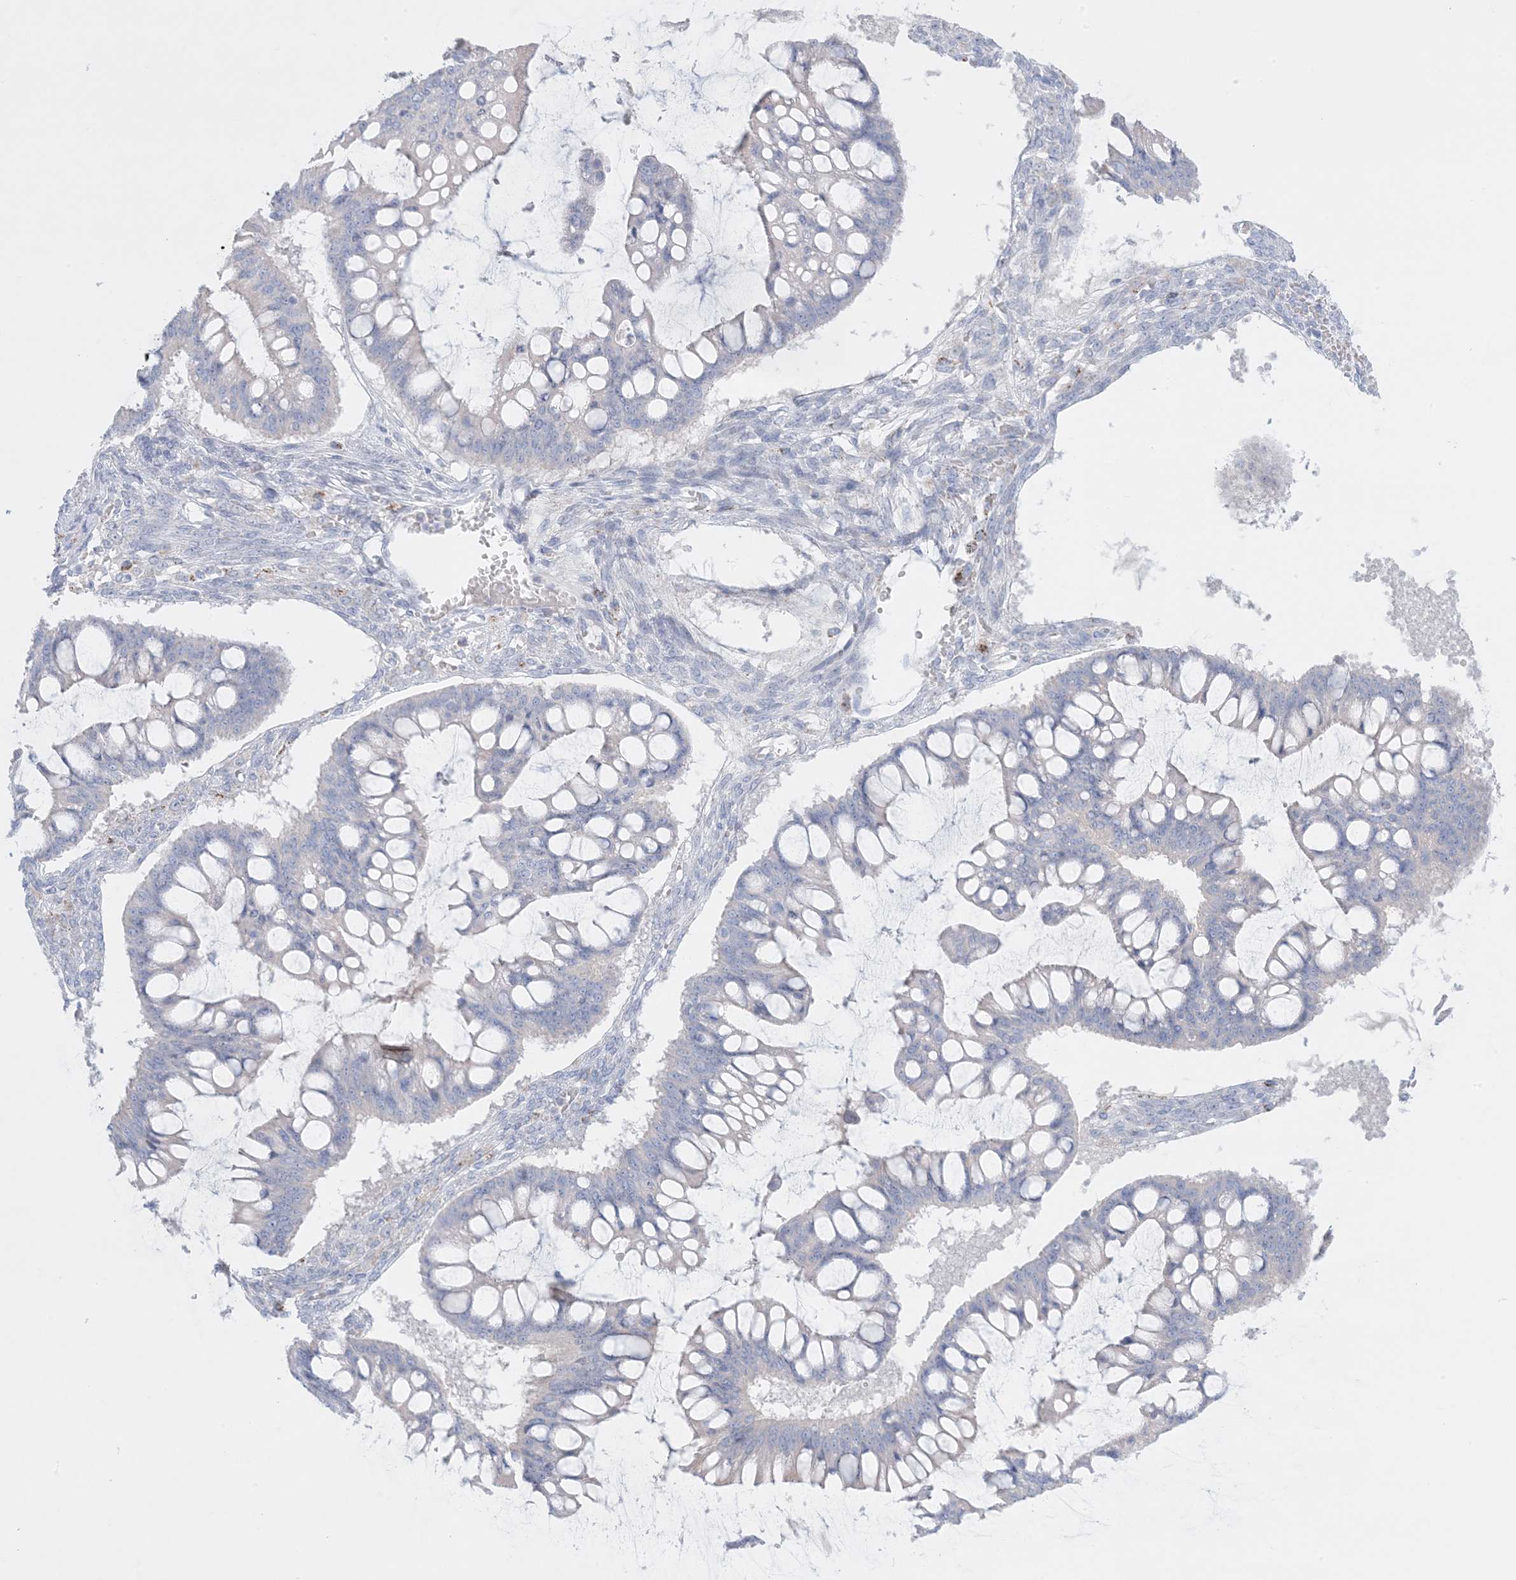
{"staining": {"intensity": "negative", "quantity": "none", "location": "none"}, "tissue": "ovarian cancer", "cell_type": "Tumor cells", "image_type": "cancer", "snomed": [{"axis": "morphology", "description": "Cystadenocarcinoma, mucinous, NOS"}, {"axis": "topography", "description": "Ovary"}], "caption": "Tumor cells show no significant protein positivity in ovarian mucinous cystadenocarcinoma. Brightfield microscopy of IHC stained with DAB (3,3'-diaminobenzidine) (brown) and hematoxylin (blue), captured at high magnification.", "gene": "KCTD6", "patient": {"sex": "female", "age": 73}}